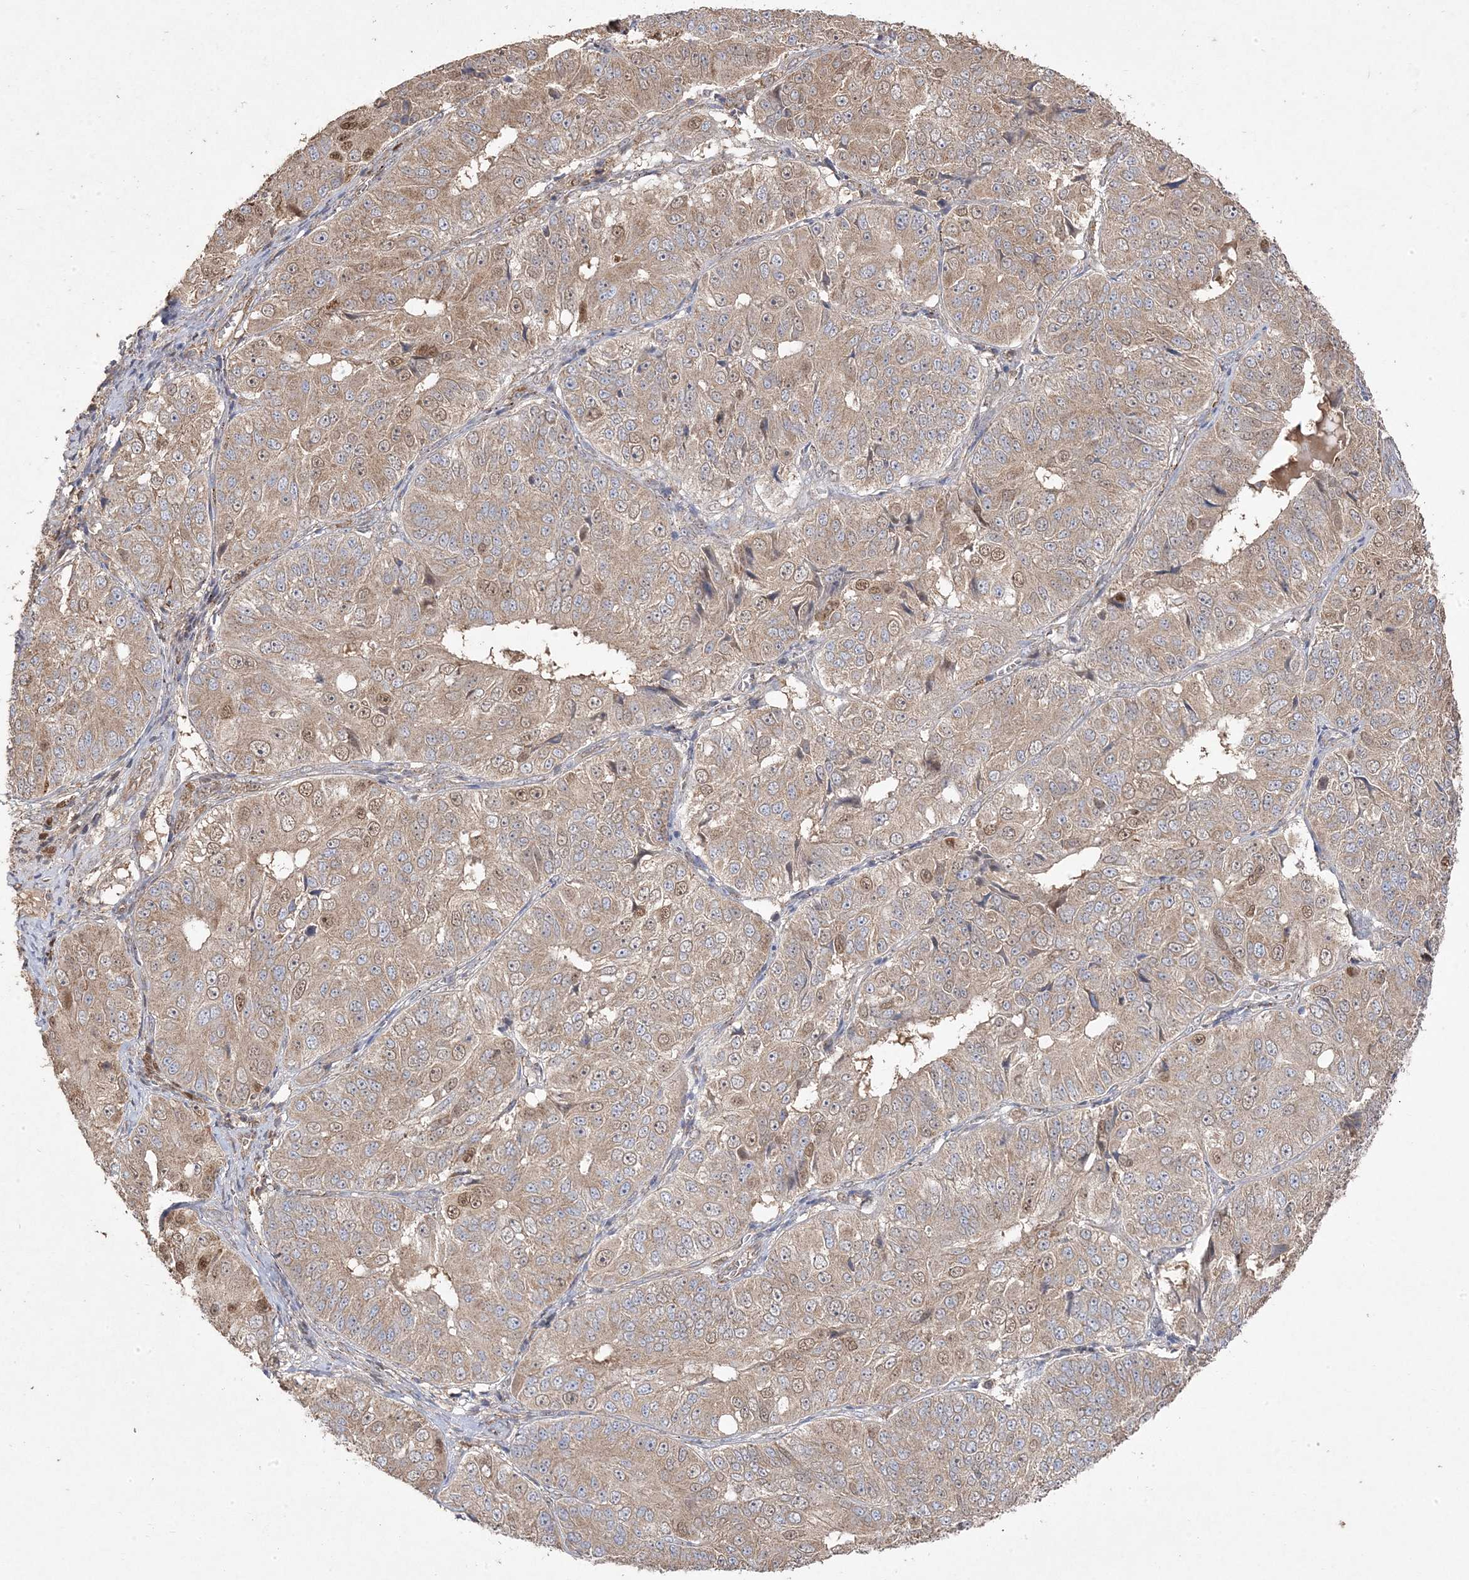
{"staining": {"intensity": "moderate", "quantity": "25%-75%", "location": "cytoplasmic/membranous,nuclear"}, "tissue": "ovarian cancer", "cell_type": "Tumor cells", "image_type": "cancer", "snomed": [{"axis": "morphology", "description": "Carcinoma, endometroid"}, {"axis": "topography", "description": "Ovary"}], "caption": "The immunohistochemical stain shows moderate cytoplasmic/membranous and nuclear staining in tumor cells of ovarian endometroid carcinoma tissue. (DAB (3,3'-diaminobenzidine) IHC, brown staining for protein, blue staining for nuclei).", "gene": "PPOX", "patient": {"sex": "female", "age": 51}}